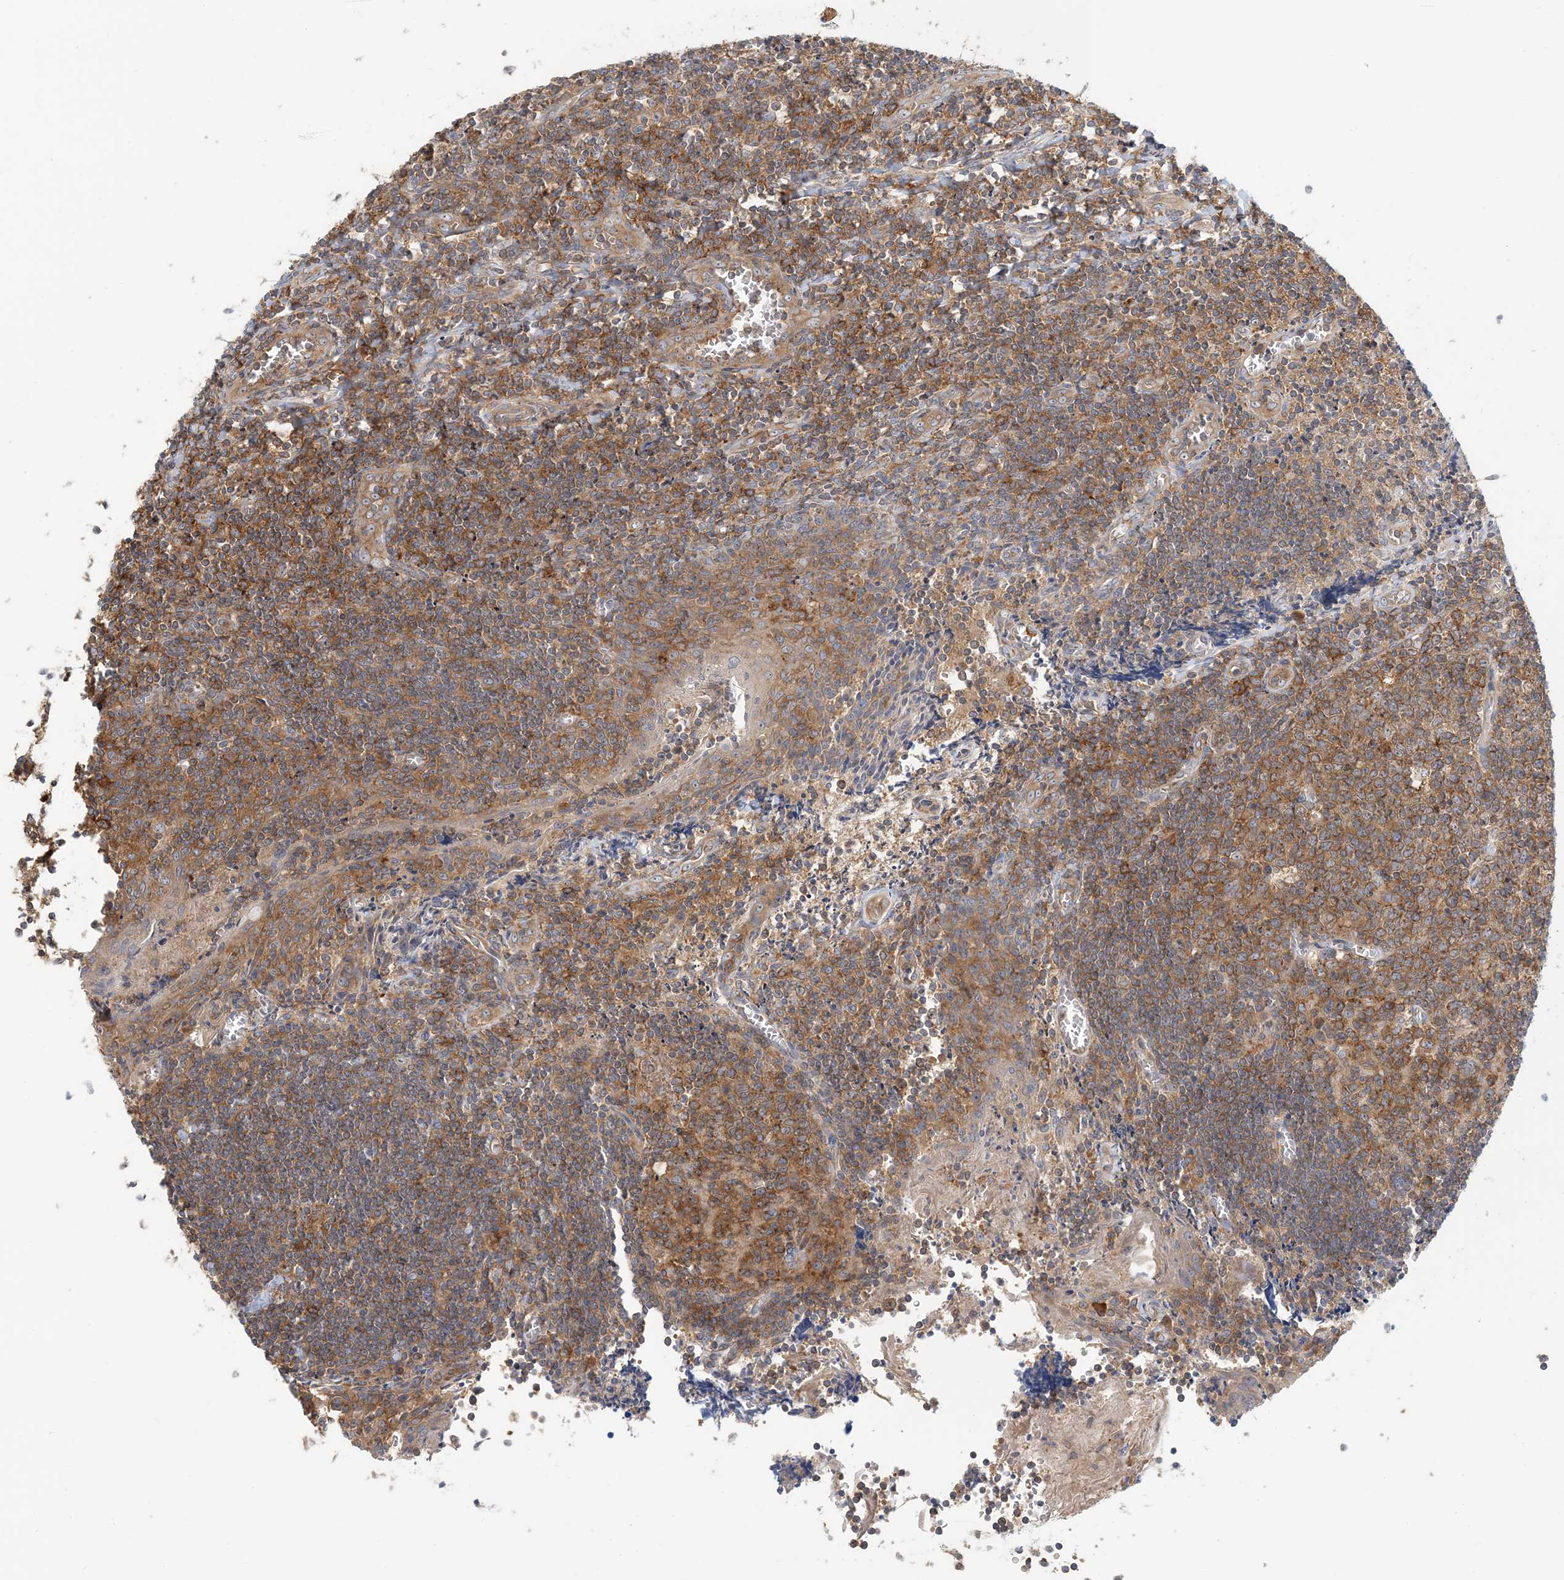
{"staining": {"intensity": "moderate", "quantity": ">75%", "location": "cytoplasmic/membranous"}, "tissue": "tonsil", "cell_type": "Germinal center cells", "image_type": "normal", "snomed": [{"axis": "morphology", "description": "Normal tissue, NOS"}, {"axis": "topography", "description": "Tonsil"}], "caption": "This histopathology image reveals immunohistochemistry (IHC) staining of unremarkable human tonsil, with medium moderate cytoplasmic/membranous positivity in approximately >75% of germinal center cells.", "gene": "COLEC11", "patient": {"sex": "male", "age": 27}}